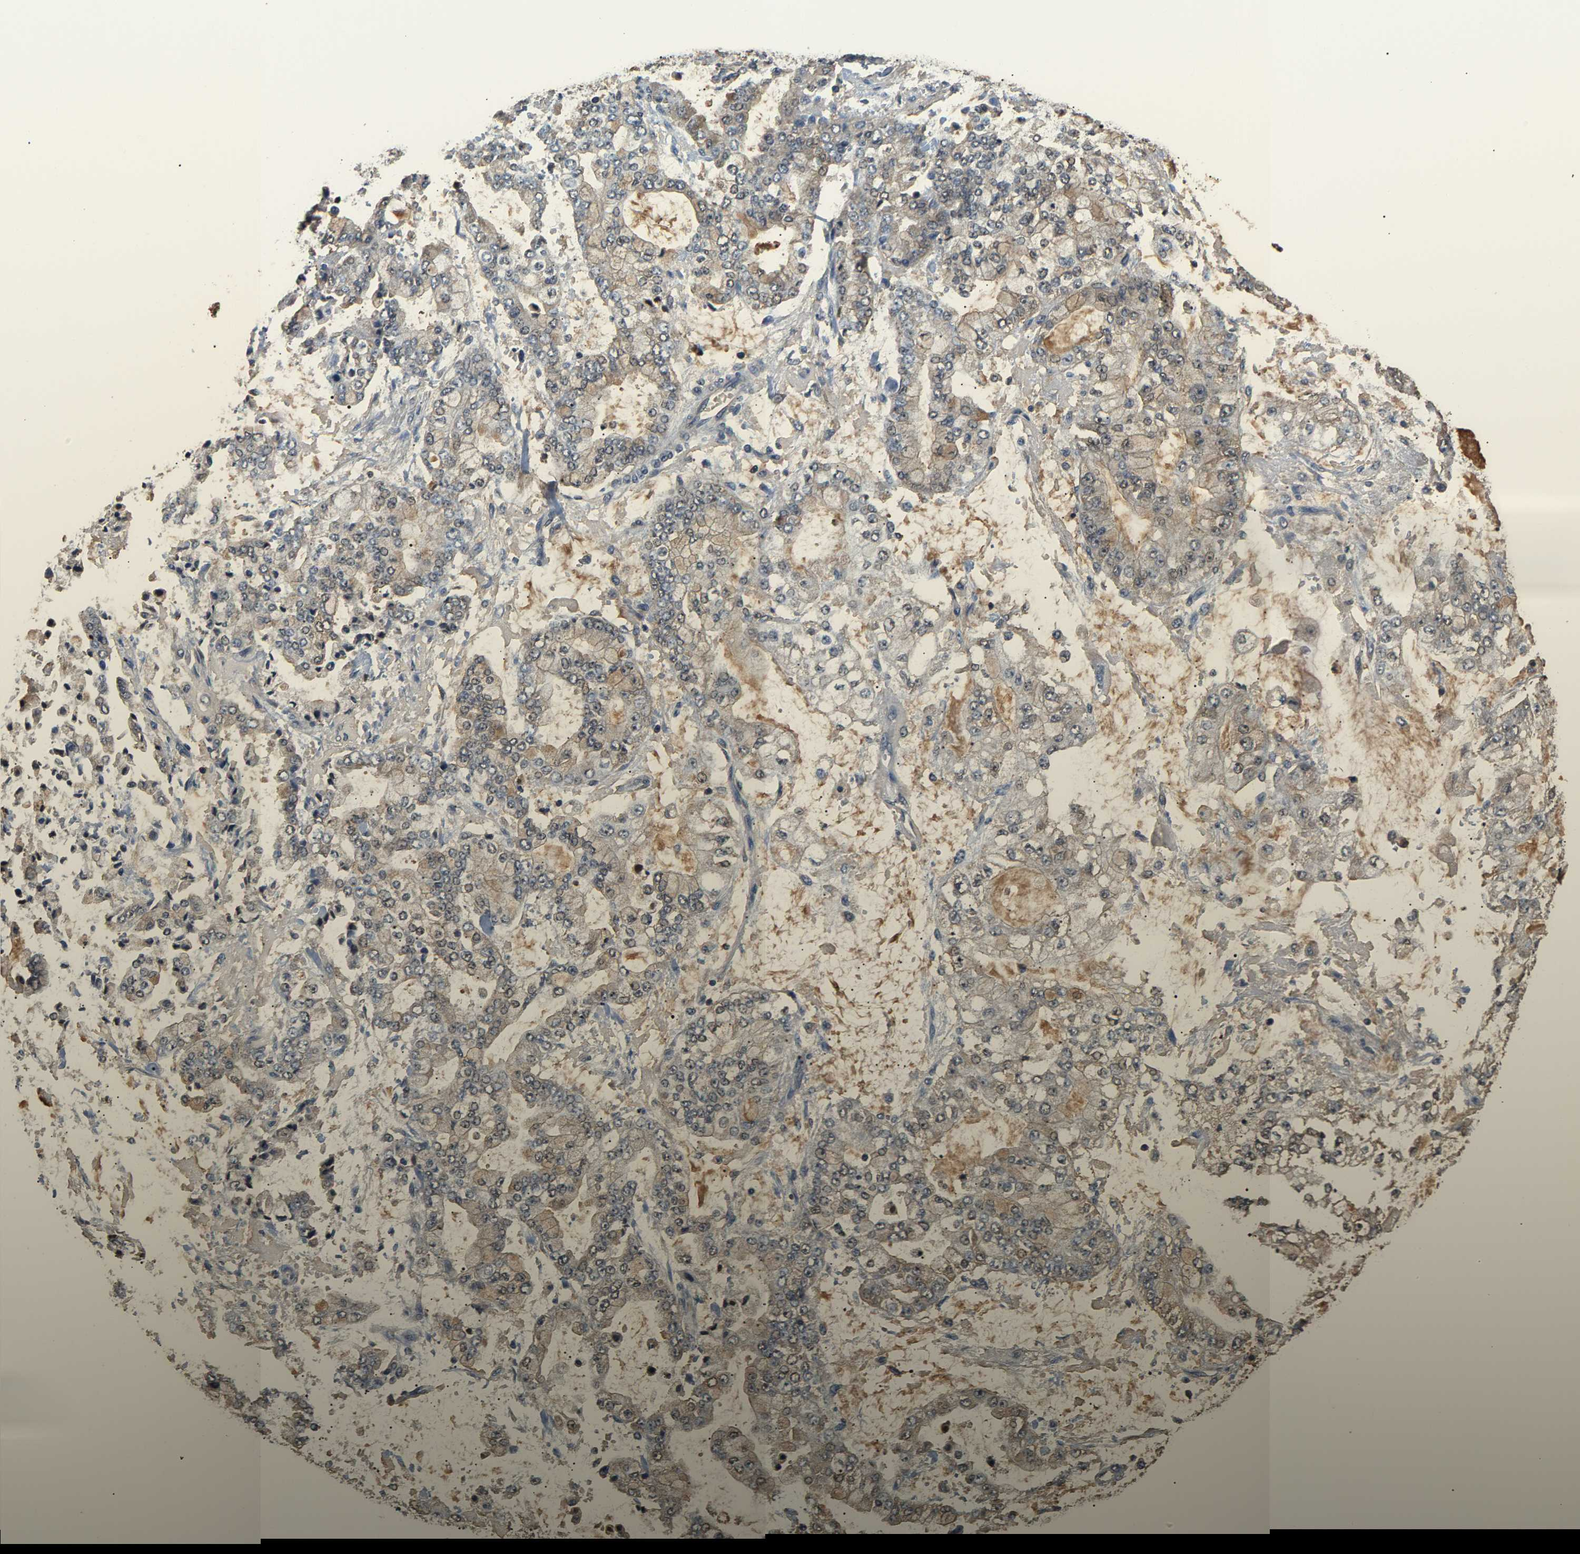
{"staining": {"intensity": "weak", "quantity": "<25%", "location": "cytoplasmic/membranous"}, "tissue": "stomach cancer", "cell_type": "Tumor cells", "image_type": "cancer", "snomed": [{"axis": "morphology", "description": "Adenocarcinoma, NOS"}, {"axis": "topography", "description": "Stomach"}], "caption": "Tumor cells show no significant positivity in stomach adenocarcinoma.", "gene": "GPI", "patient": {"sex": "male", "age": 76}}